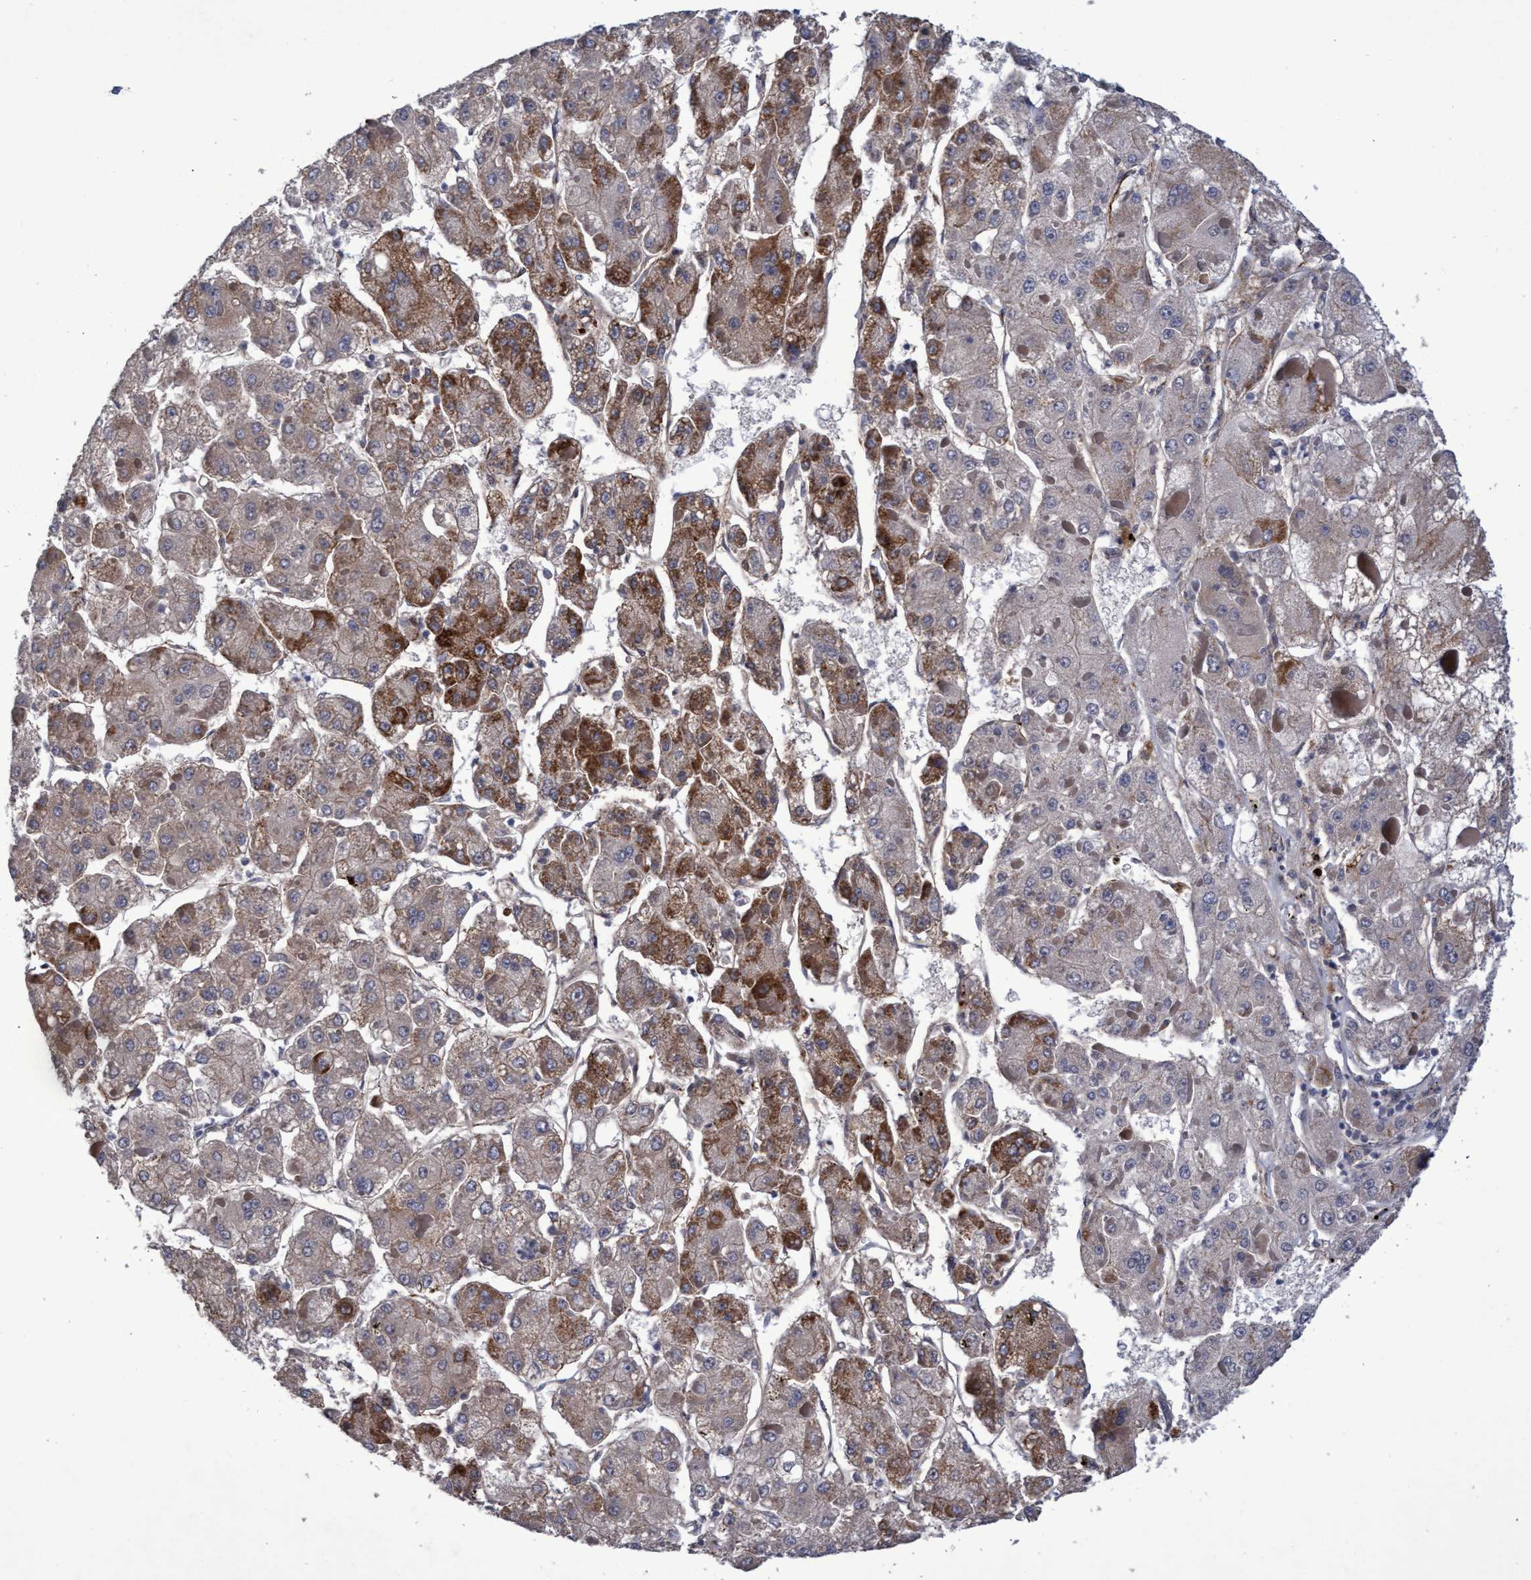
{"staining": {"intensity": "moderate", "quantity": "<25%", "location": "cytoplasmic/membranous"}, "tissue": "liver cancer", "cell_type": "Tumor cells", "image_type": "cancer", "snomed": [{"axis": "morphology", "description": "Carcinoma, Hepatocellular, NOS"}, {"axis": "topography", "description": "Liver"}], "caption": "A high-resolution photomicrograph shows immunohistochemistry (IHC) staining of hepatocellular carcinoma (liver), which displays moderate cytoplasmic/membranous expression in about <25% of tumor cells.", "gene": "ZNF750", "patient": {"sex": "female", "age": 73}}